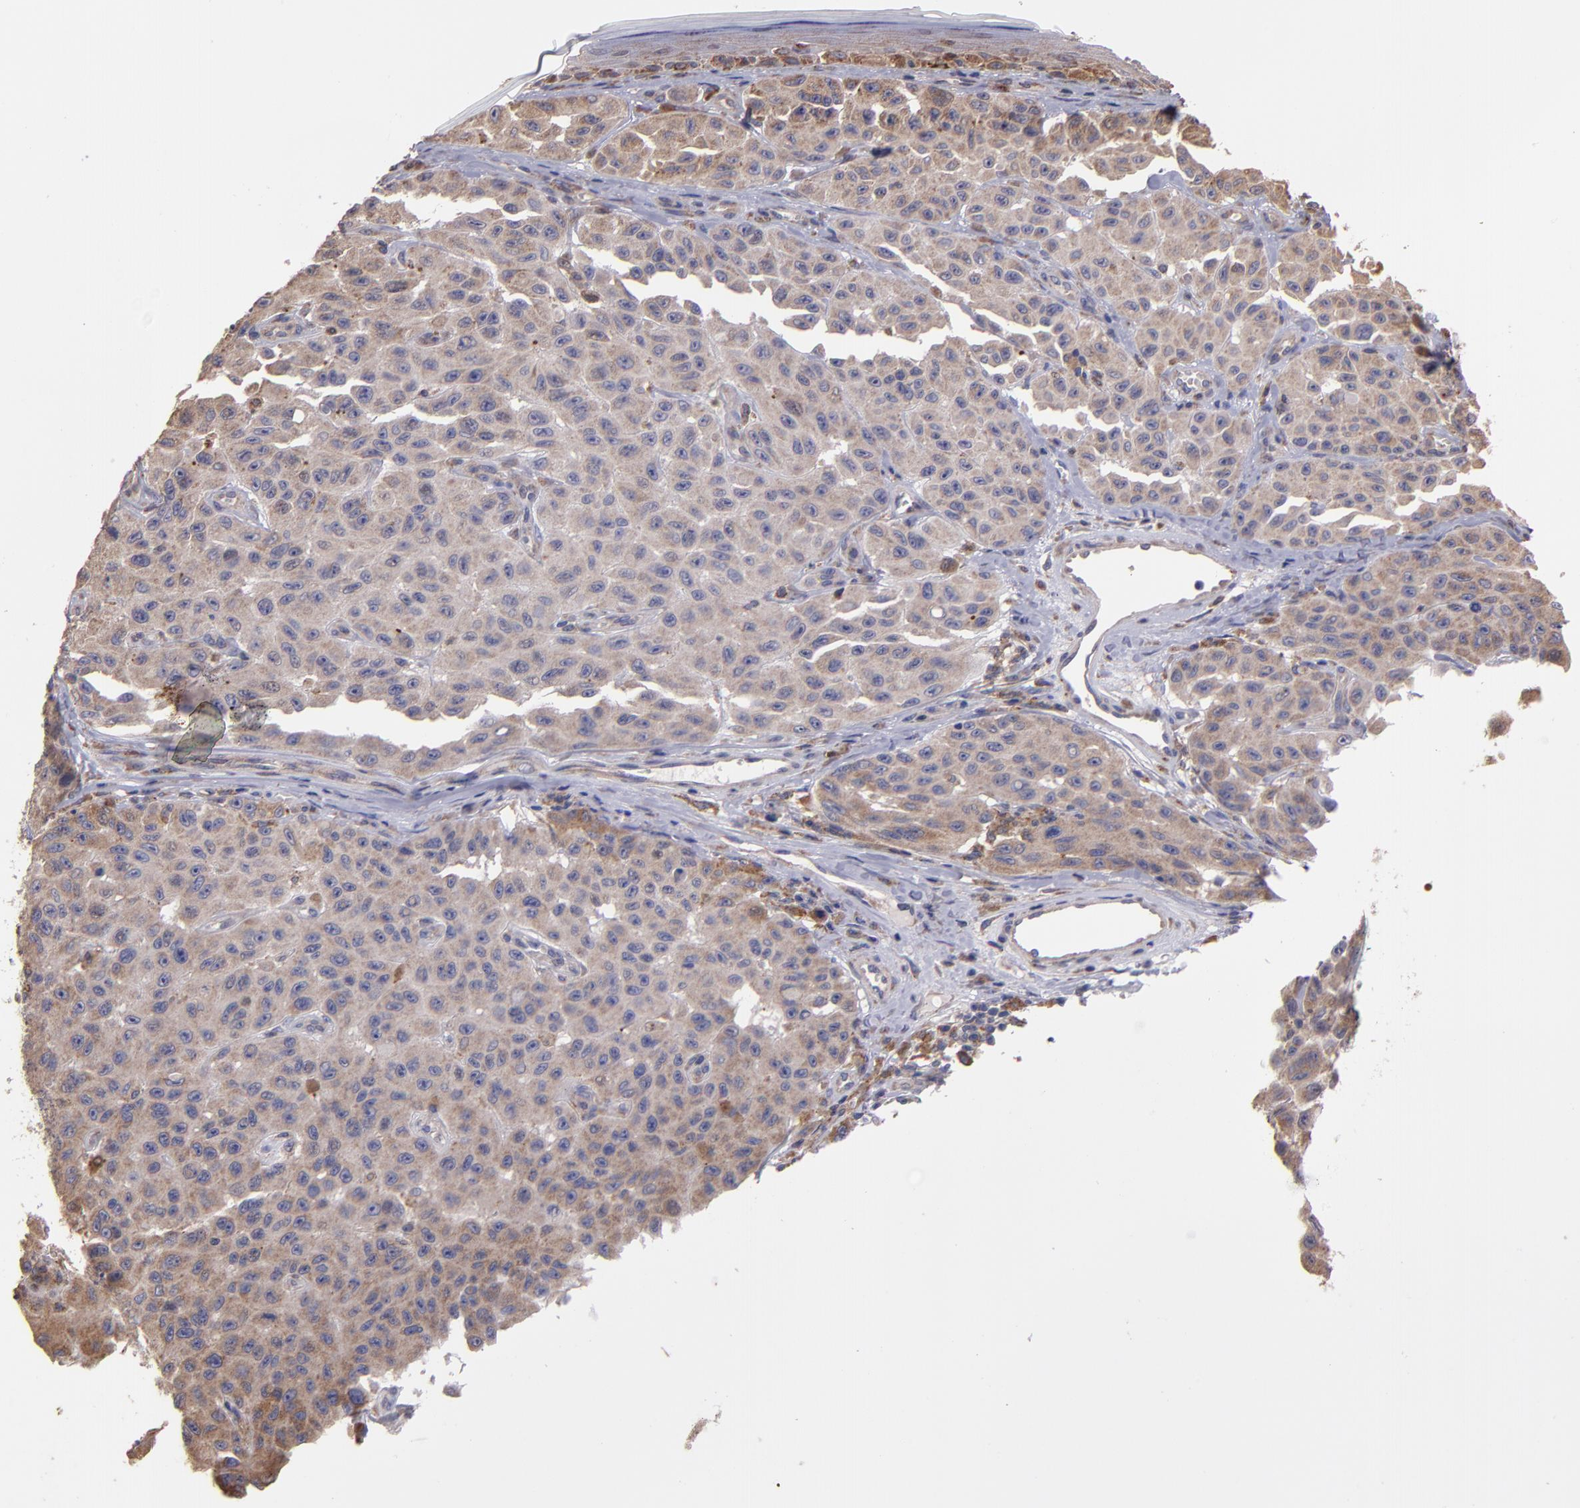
{"staining": {"intensity": "weak", "quantity": ">75%", "location": "cytoplasmic/membranous"}, "tissue": "melanoma", "cell_type": "Tumor cells", "image_type": "cancer", "snomed": [{"axis": "morphology", "description": "Malignant melanoma, NOS"}, {"axis": "topography", "description": "Skin"}], "caption": "The immunohistochemical stain shows weak cytoplasmic/membranous expression in tumor cells of malignant melanoma tissue.", "gene": "IFIH1", "patient": {"sex": "male", "age": 30}}